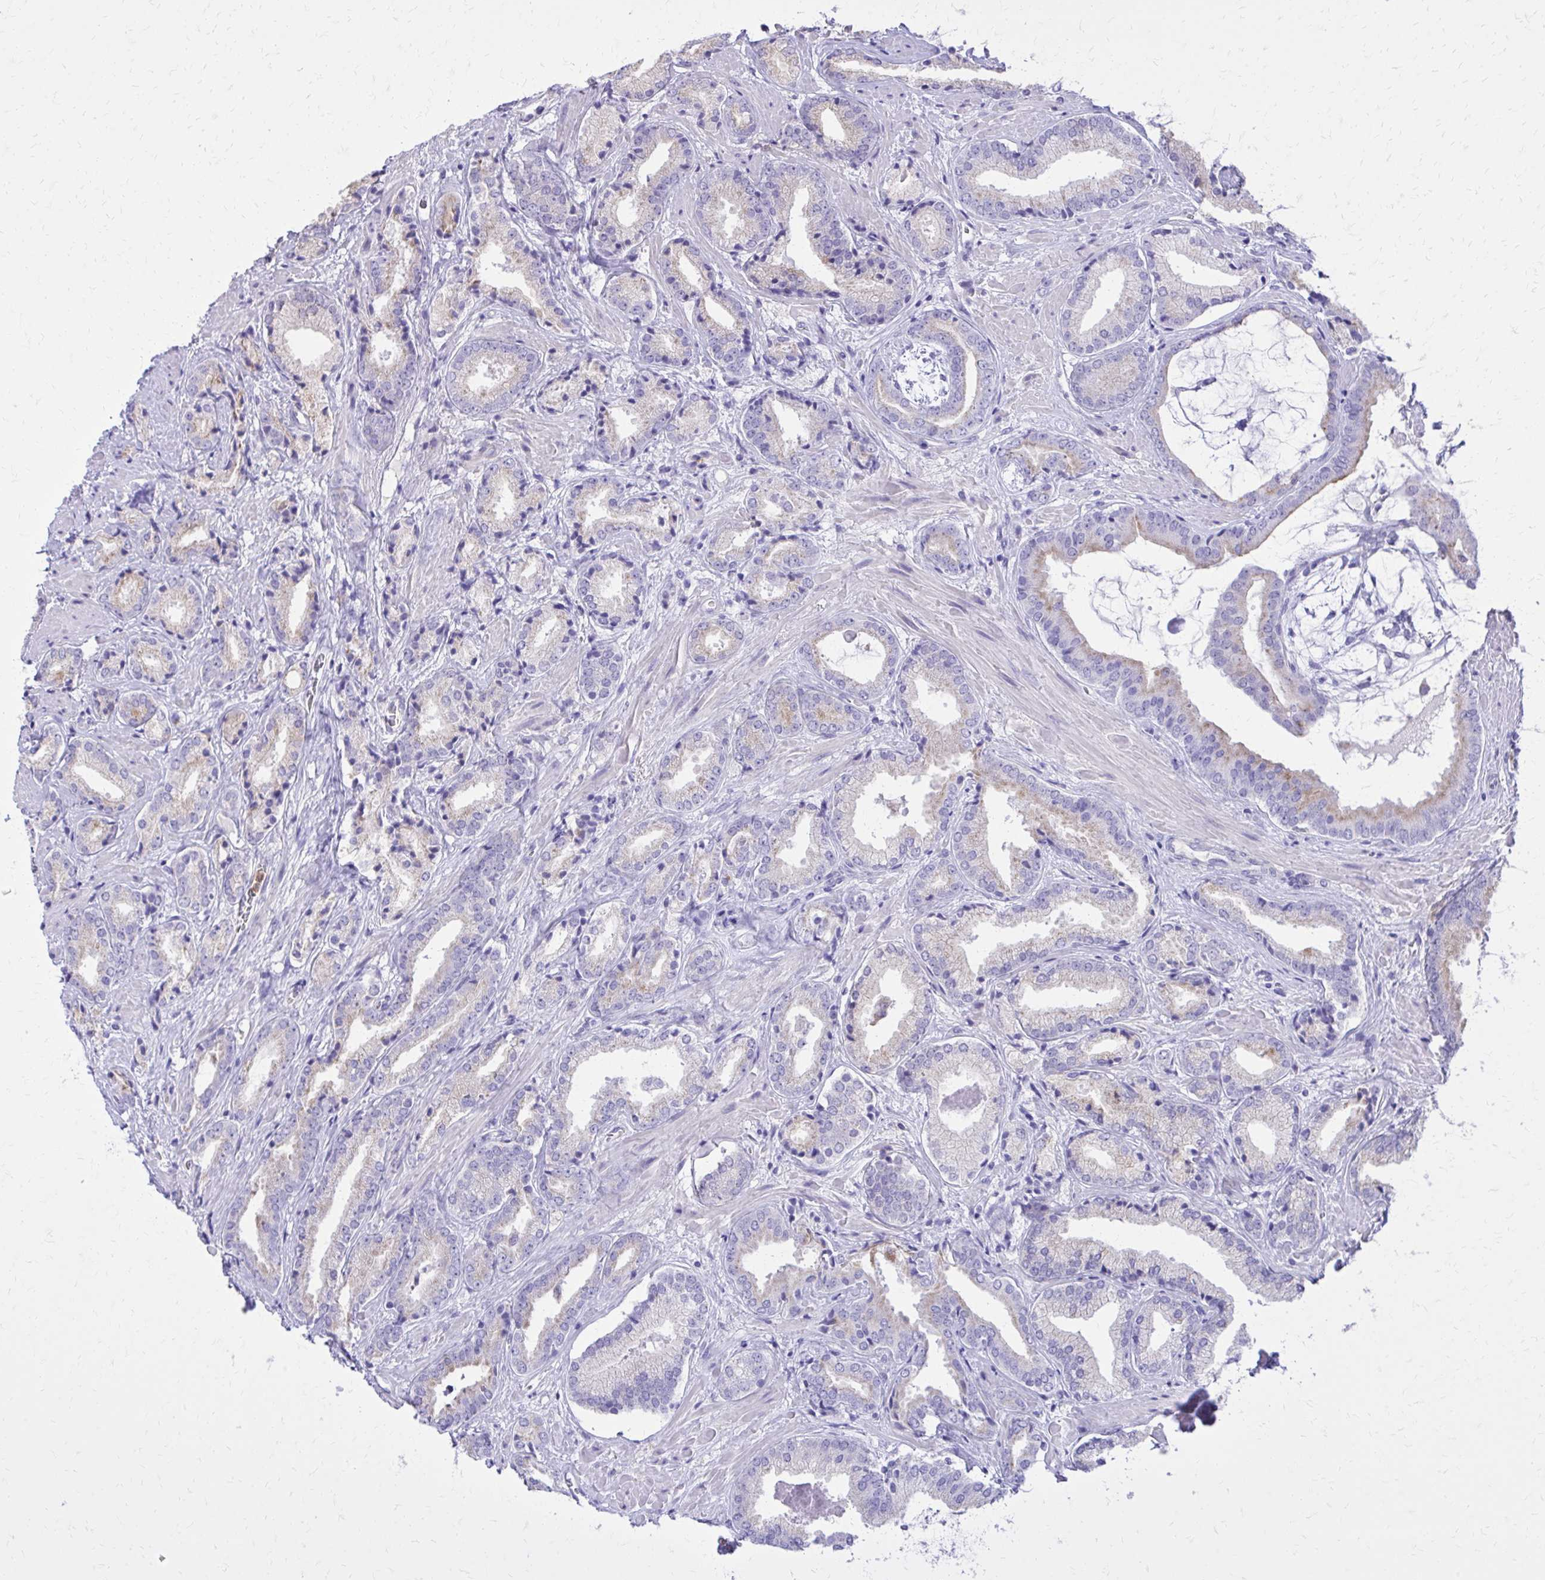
{"staining": {"intensity": "weak", "quantity": "<25%", "location": "cytoplasmic/membranous"}, "tissue": "prostate cancer", "cell_type": "Tumor cells", "image_type": "cancer", "snomed": [{"axis": "morphology", "description": "Adenocarcinoma, High grade"}, {"axis": "topography", "description": "Prostate"}], "caption": "This is an immunohistochemistry (IHC) image of human high-grade adenocarcinoma (prostate). There is no positivity in tumor cells.", "gene": "CAT", "patient": {"sex": "male", "age": 56}}